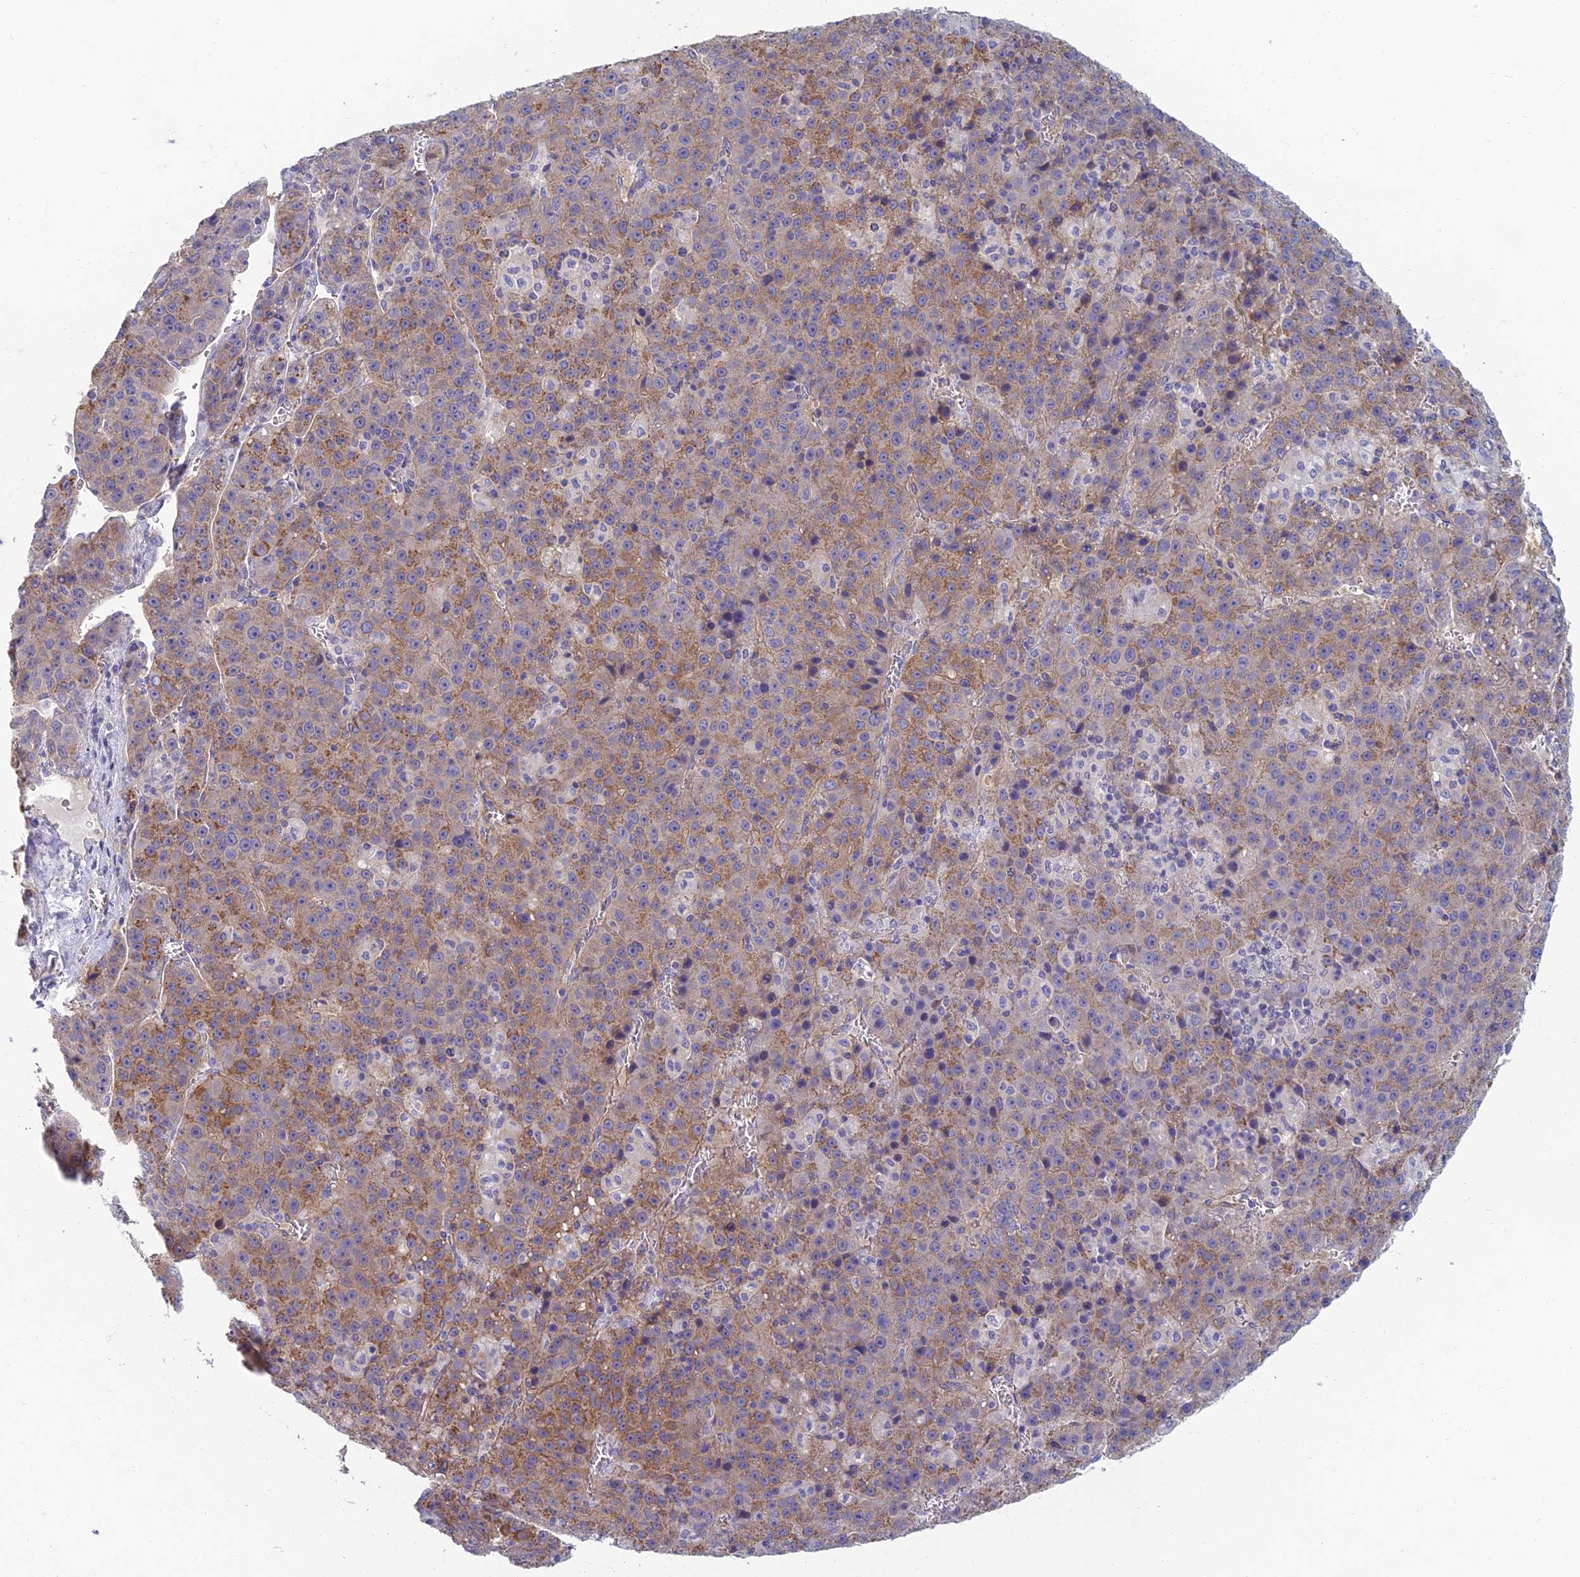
{"staining": {"intensity": "moderate", "quantity": "25%-75%", "location": "cytoplasmic/membranous"}, "tissue": "liver cancer", "cell_type": "Tumor cells", "image_type": "cancer", "snomed": [{"axis": "morphology", "description": "Carcinoma, Hepatocellular, NOS"}, {"axis": "topography", "description": "Liver"}], "caption": "Human liver cancer (hepatocellular carcinoma) stained with a brown dye displays moderate cytoplasmic/membranous positive staining in about 25%-75% of tumor cells.", "gene": "NEURL1", "patient": {"sex": "female", "age": 53}}